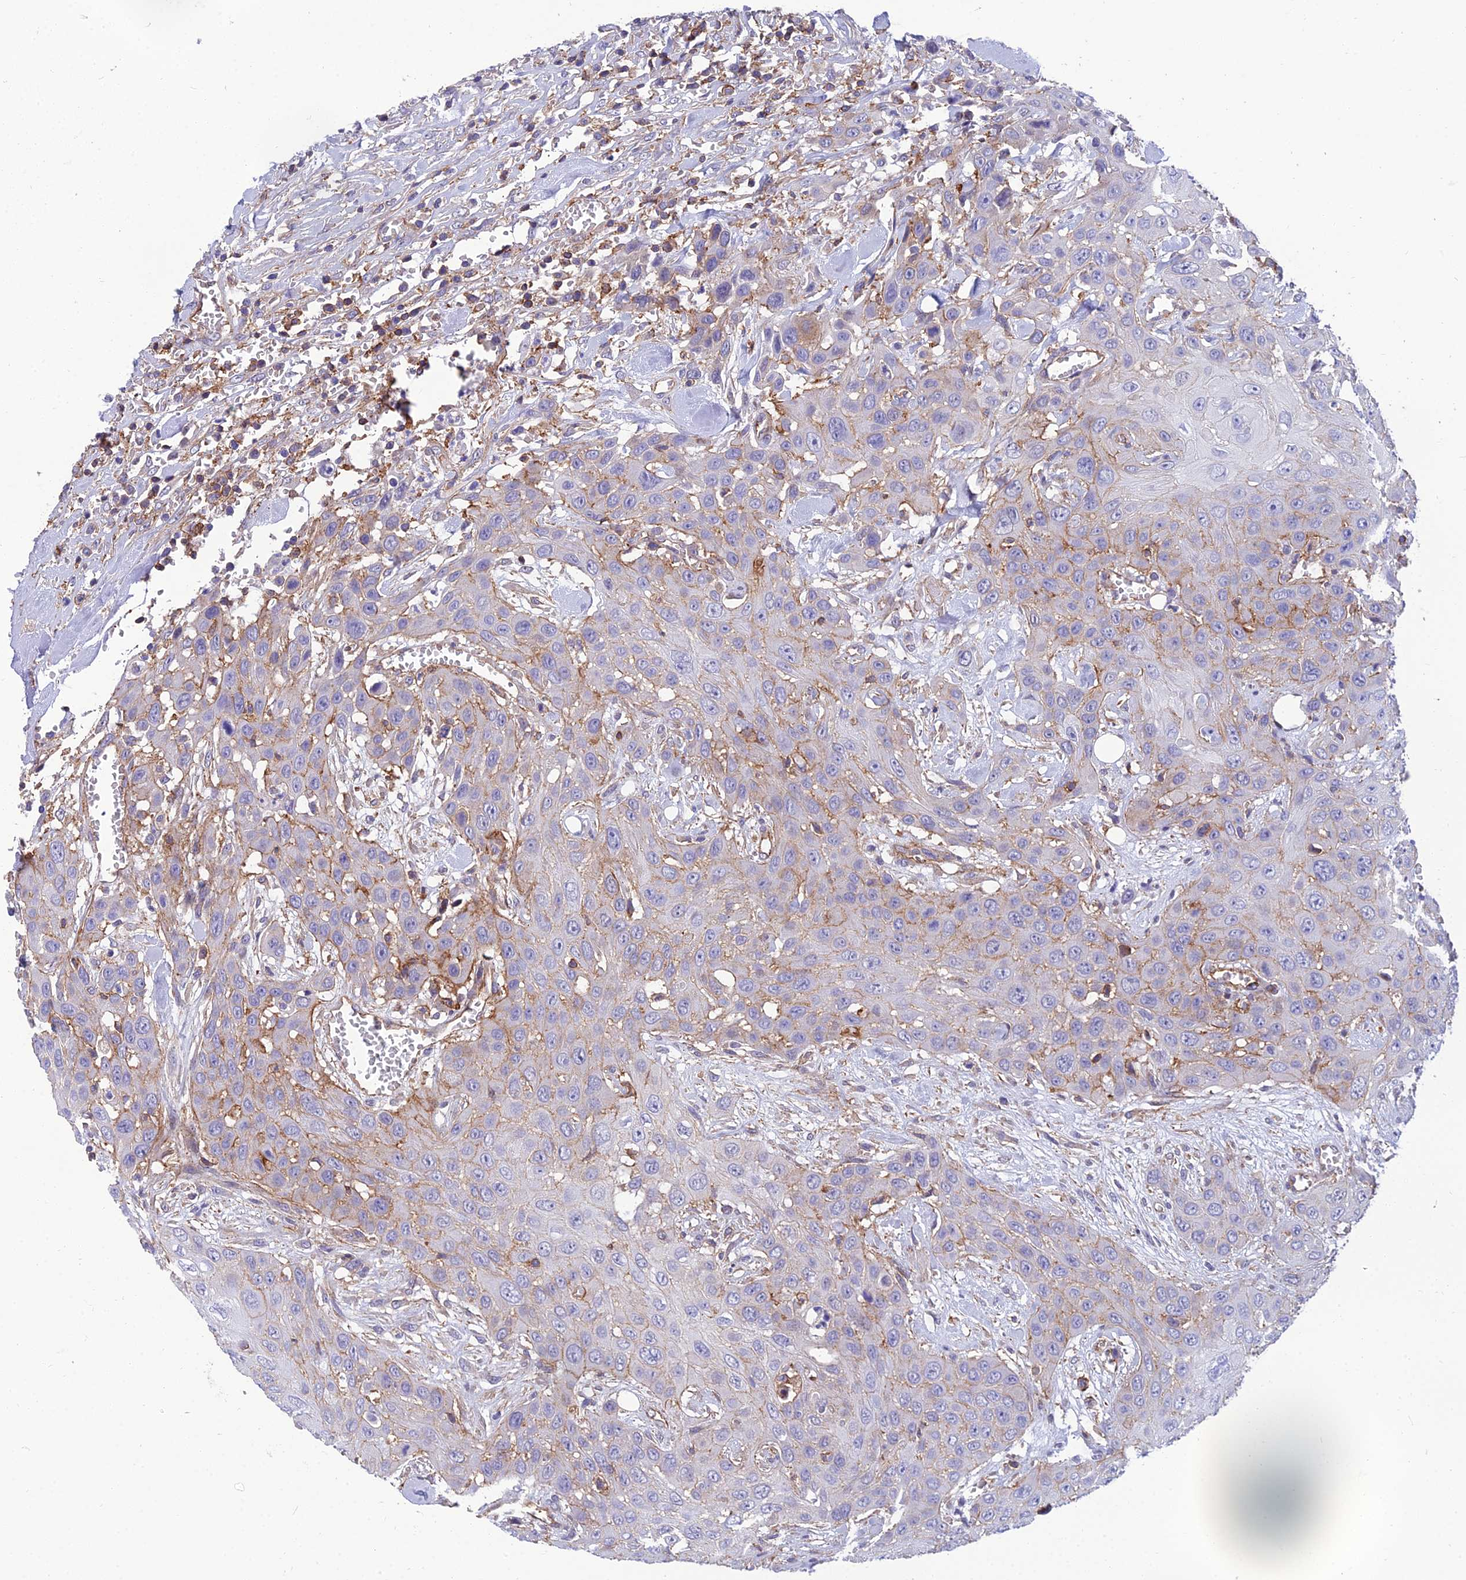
{"staining": {"intensity": "weak", "quantity": "<25%", "location": "cytoplasmic/membranous"}, "tissue": "head and neck cancer", "cell_type": "Tumor cells", "image_type": "cancer", "snomed": [{"axis": "morphology", "description": "Squamous cell carcinoma, NOS"}, {"axis": "topography", "description": "Head-Neck"}], "caption": "This is a photomicrograph of immunohistochemistry (IHC) staining of squamous cell carcinoma (head and neck), which shows no staining in tumor cells. (Stains: DAB (3,3'-diaminobenzidine) immunohistochemistry (IHC) with hematoxylin counter stain, Microscopy: brightfield microscopy at high magnification).", "gene": "PPP1R18", "patient": {"sex": "male", "age": 81}}